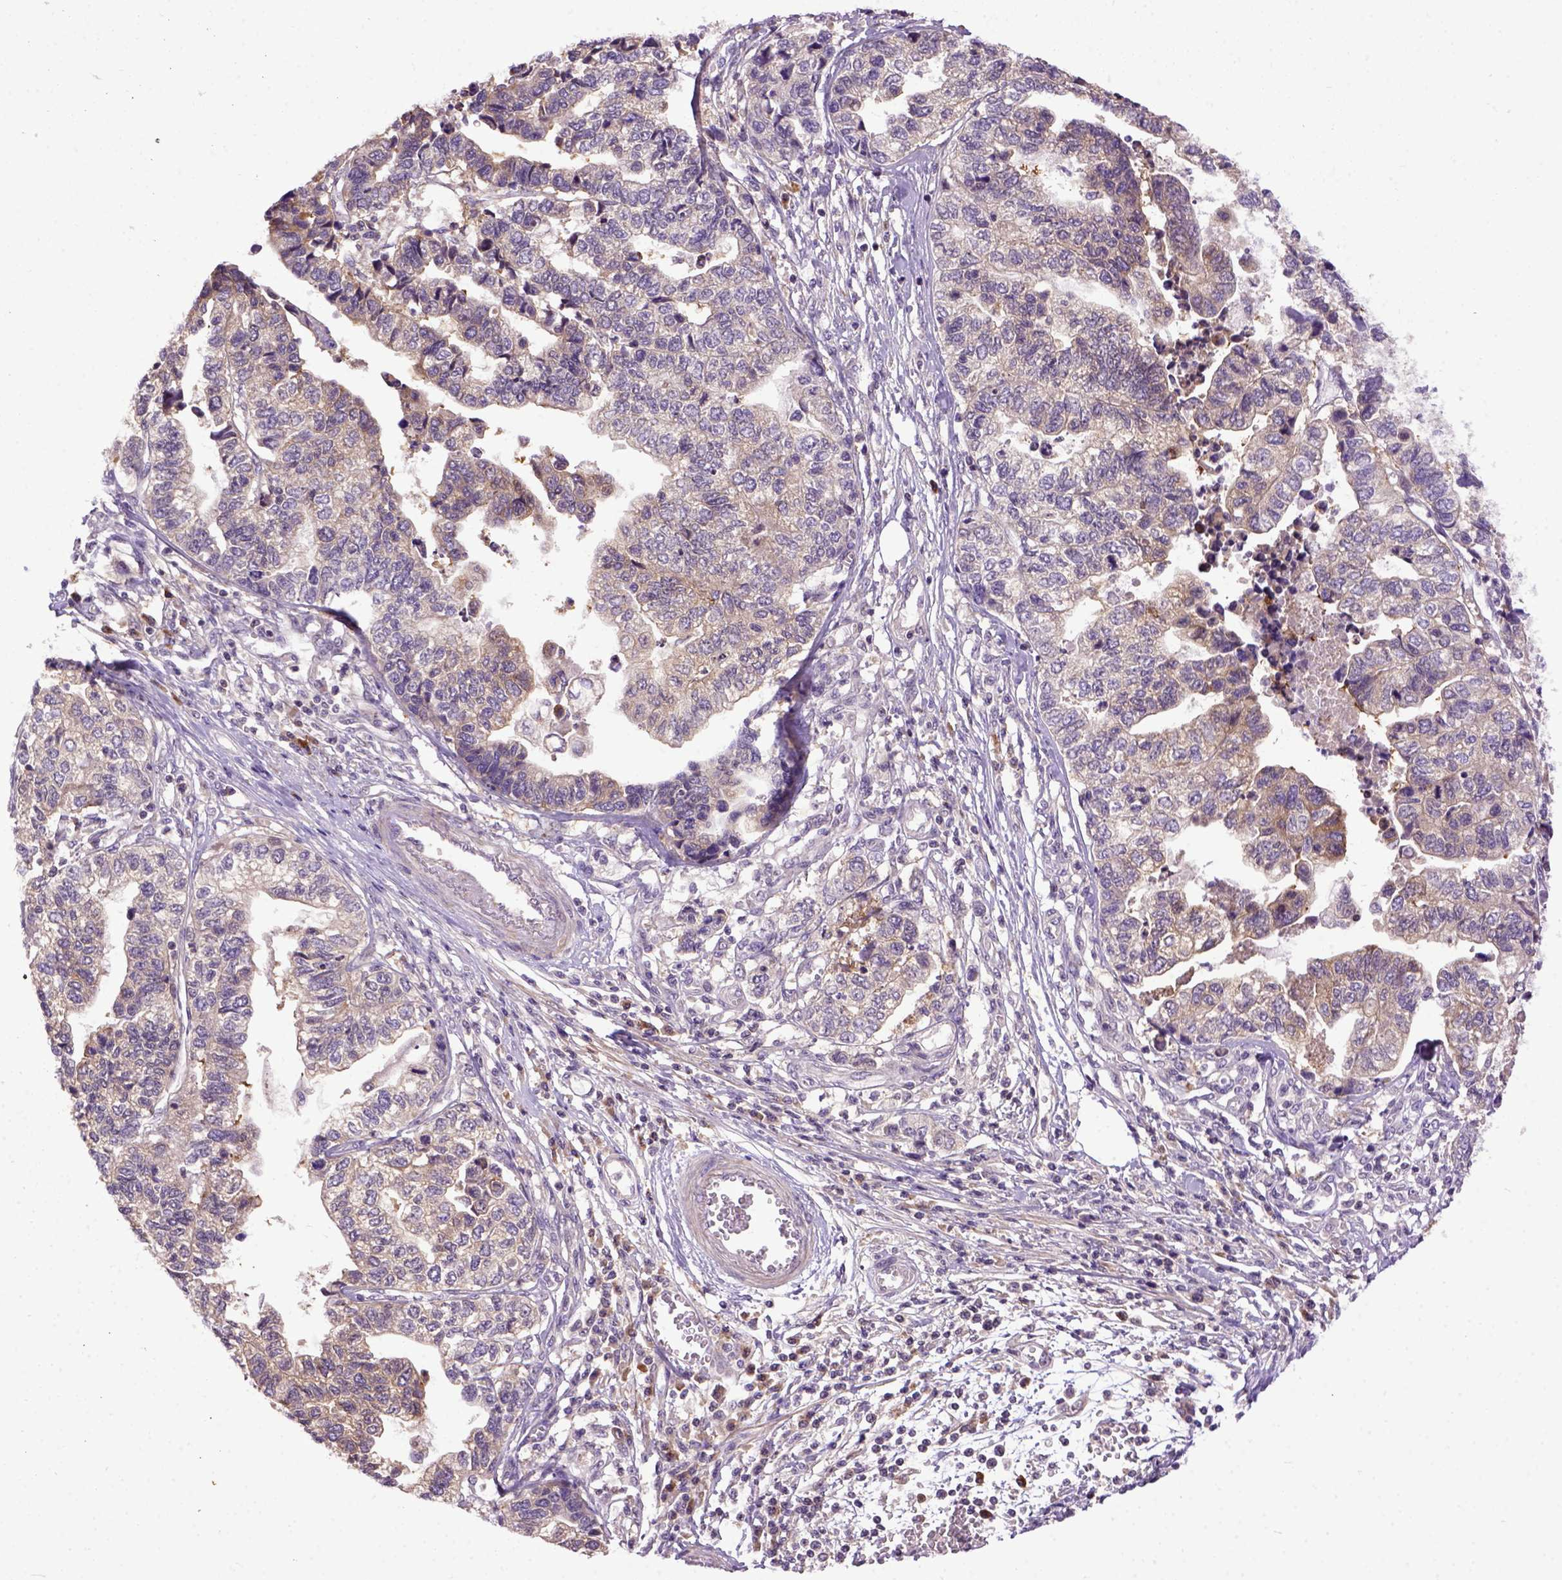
{"staining": {"intensity": "moderate", "quantity": "<25%", "location": "cytoplasmic/membranous"}, "tissue": "stomach cancer", "cell_type": "Tumor cells", "image_type": "cancer", "snomed": [{"axis": "morphology", "description": "Adenocarcinoma, NOS"}, {"axis": "topography", "description": "Stomach, upper"}], "caption": "Stomach cancer (adenocarcinoma) tissue displays moderate cytoplasmic/membranous staining in about <25% of tumor cells", "gene": "CPNE1", "patient": {"sex": "female", "age": 67}}